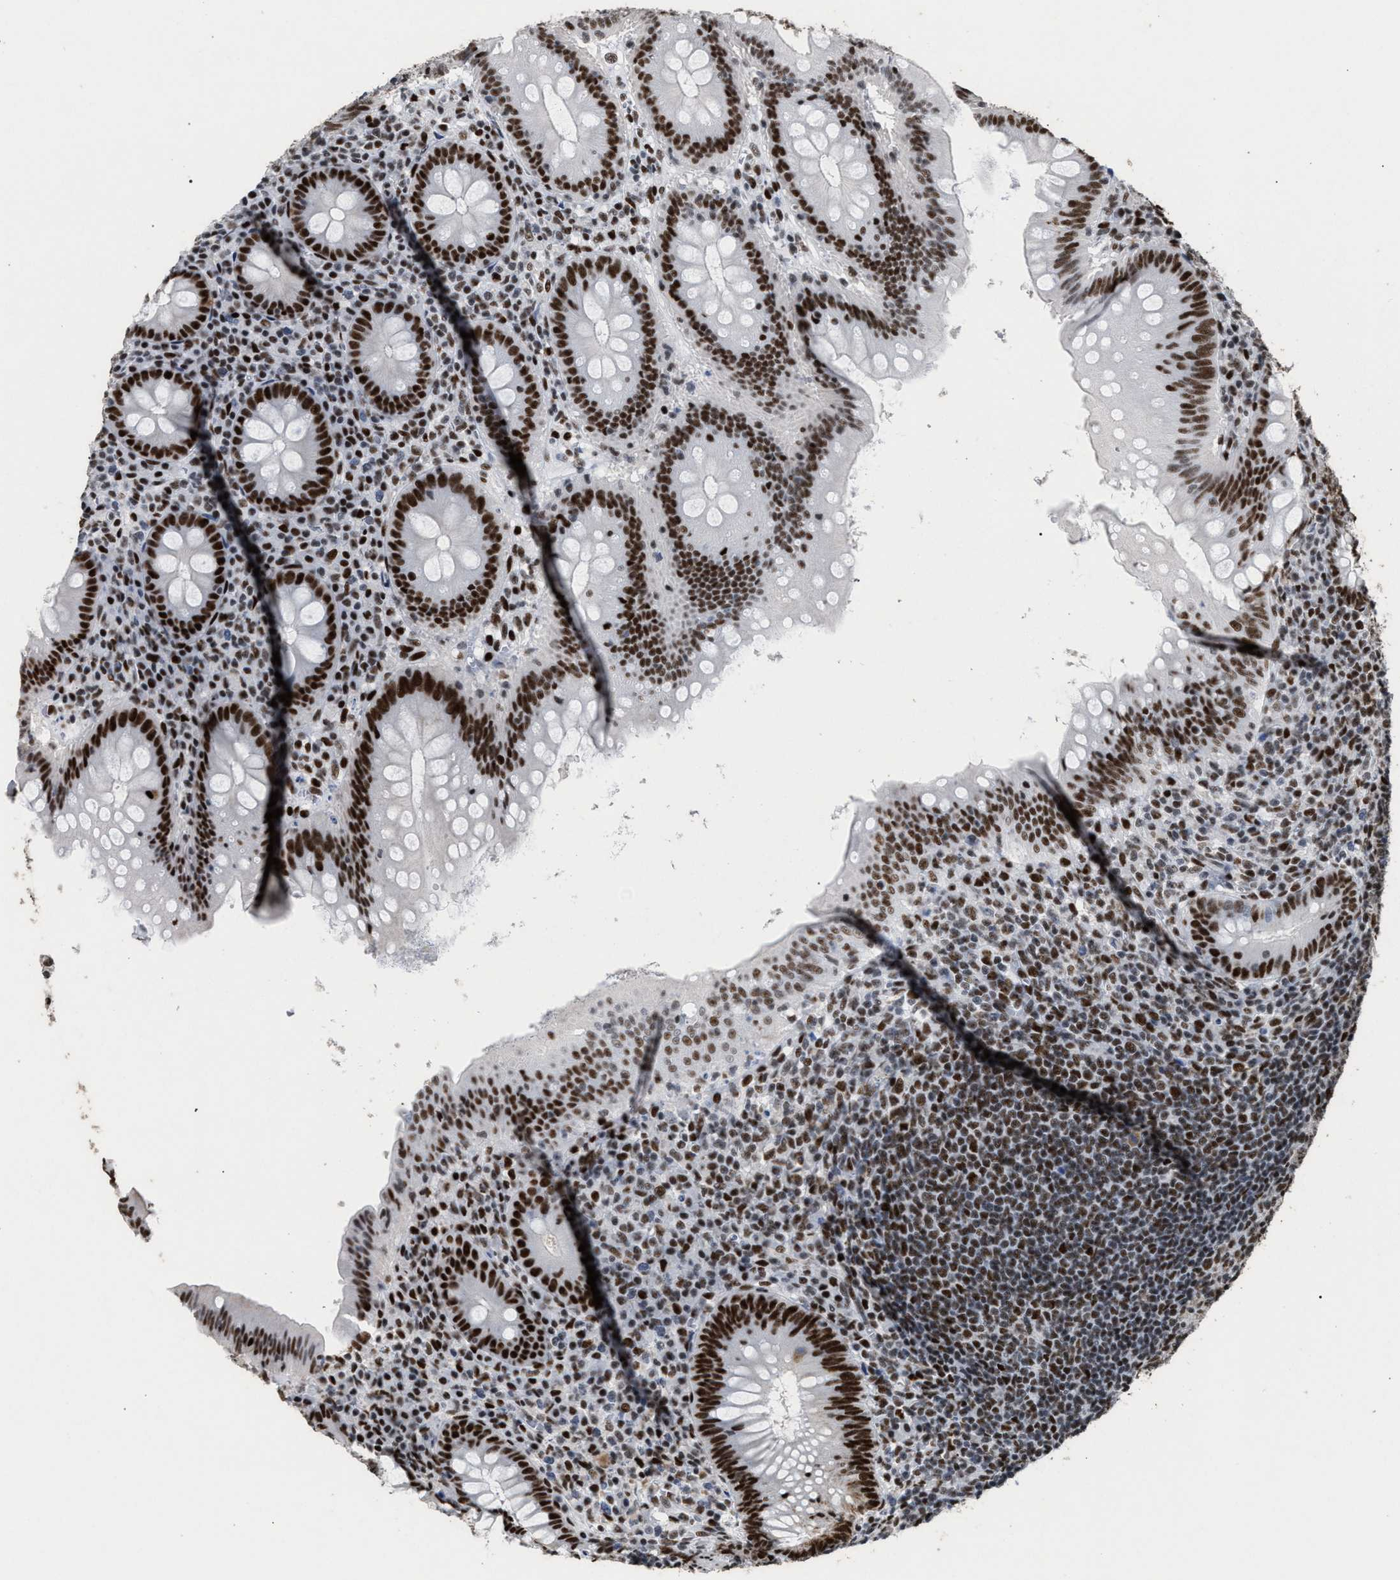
{"staining": {"intensity": "strong", "quantity": ">75%", "location": "nuclear"}, "tissue": "appendix", "cell_type": "Glandular cells", "image_type": "normal", "snomed": [{"axis": "morphology", "description": "Normal tissue, NOS"}, {"axis": "topography", "description": "Appendix"}], "caption": "A brown stain shows strong nuclear positivity of a protein in glandular cells of normal appendix.", "gene": "TP53BP1", "patient": {"sex": "male", "age": 56}}